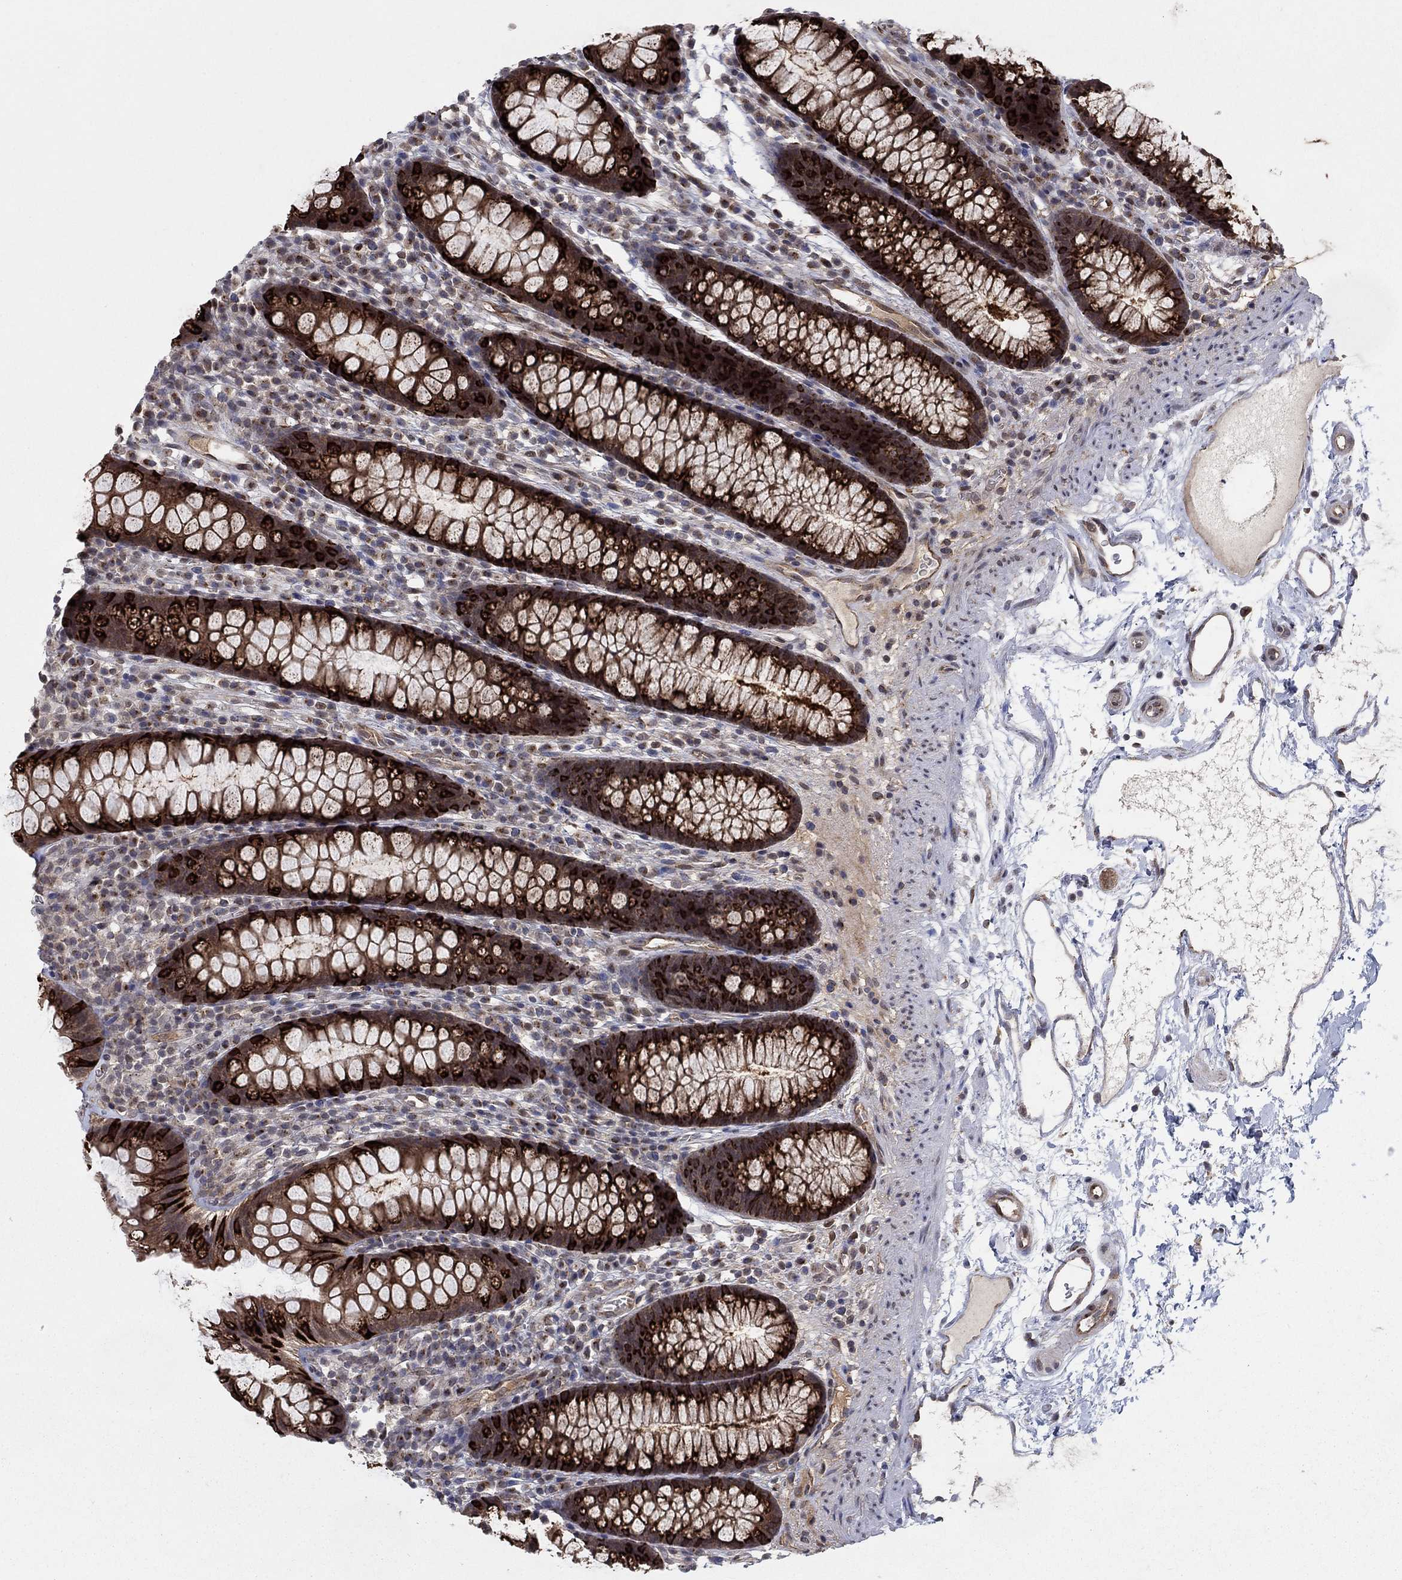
{"staining": {"intensity": "weak", "quantity": ">75%", "location": "cytoplasmic/membranous"}, "tissue": "colon", "cell_type": "Endothelial cells", "image_type": "normal", "snomed": [{"axis": "morphology", "description": "Normal tissue, NOS"}, {"axis": "topography", "description": "Colon"}], "caption": "Colon stained for a protein shows weak cytoplasmic/membranous positivity in endothelial cells. The protein of interest is stained brown, and the nuclei are stained in blue (DAB IHC with brightfield microscopy, high magnification).", "gene": "SH3RF1", "patient": {"sex": "male", "age": 76}}